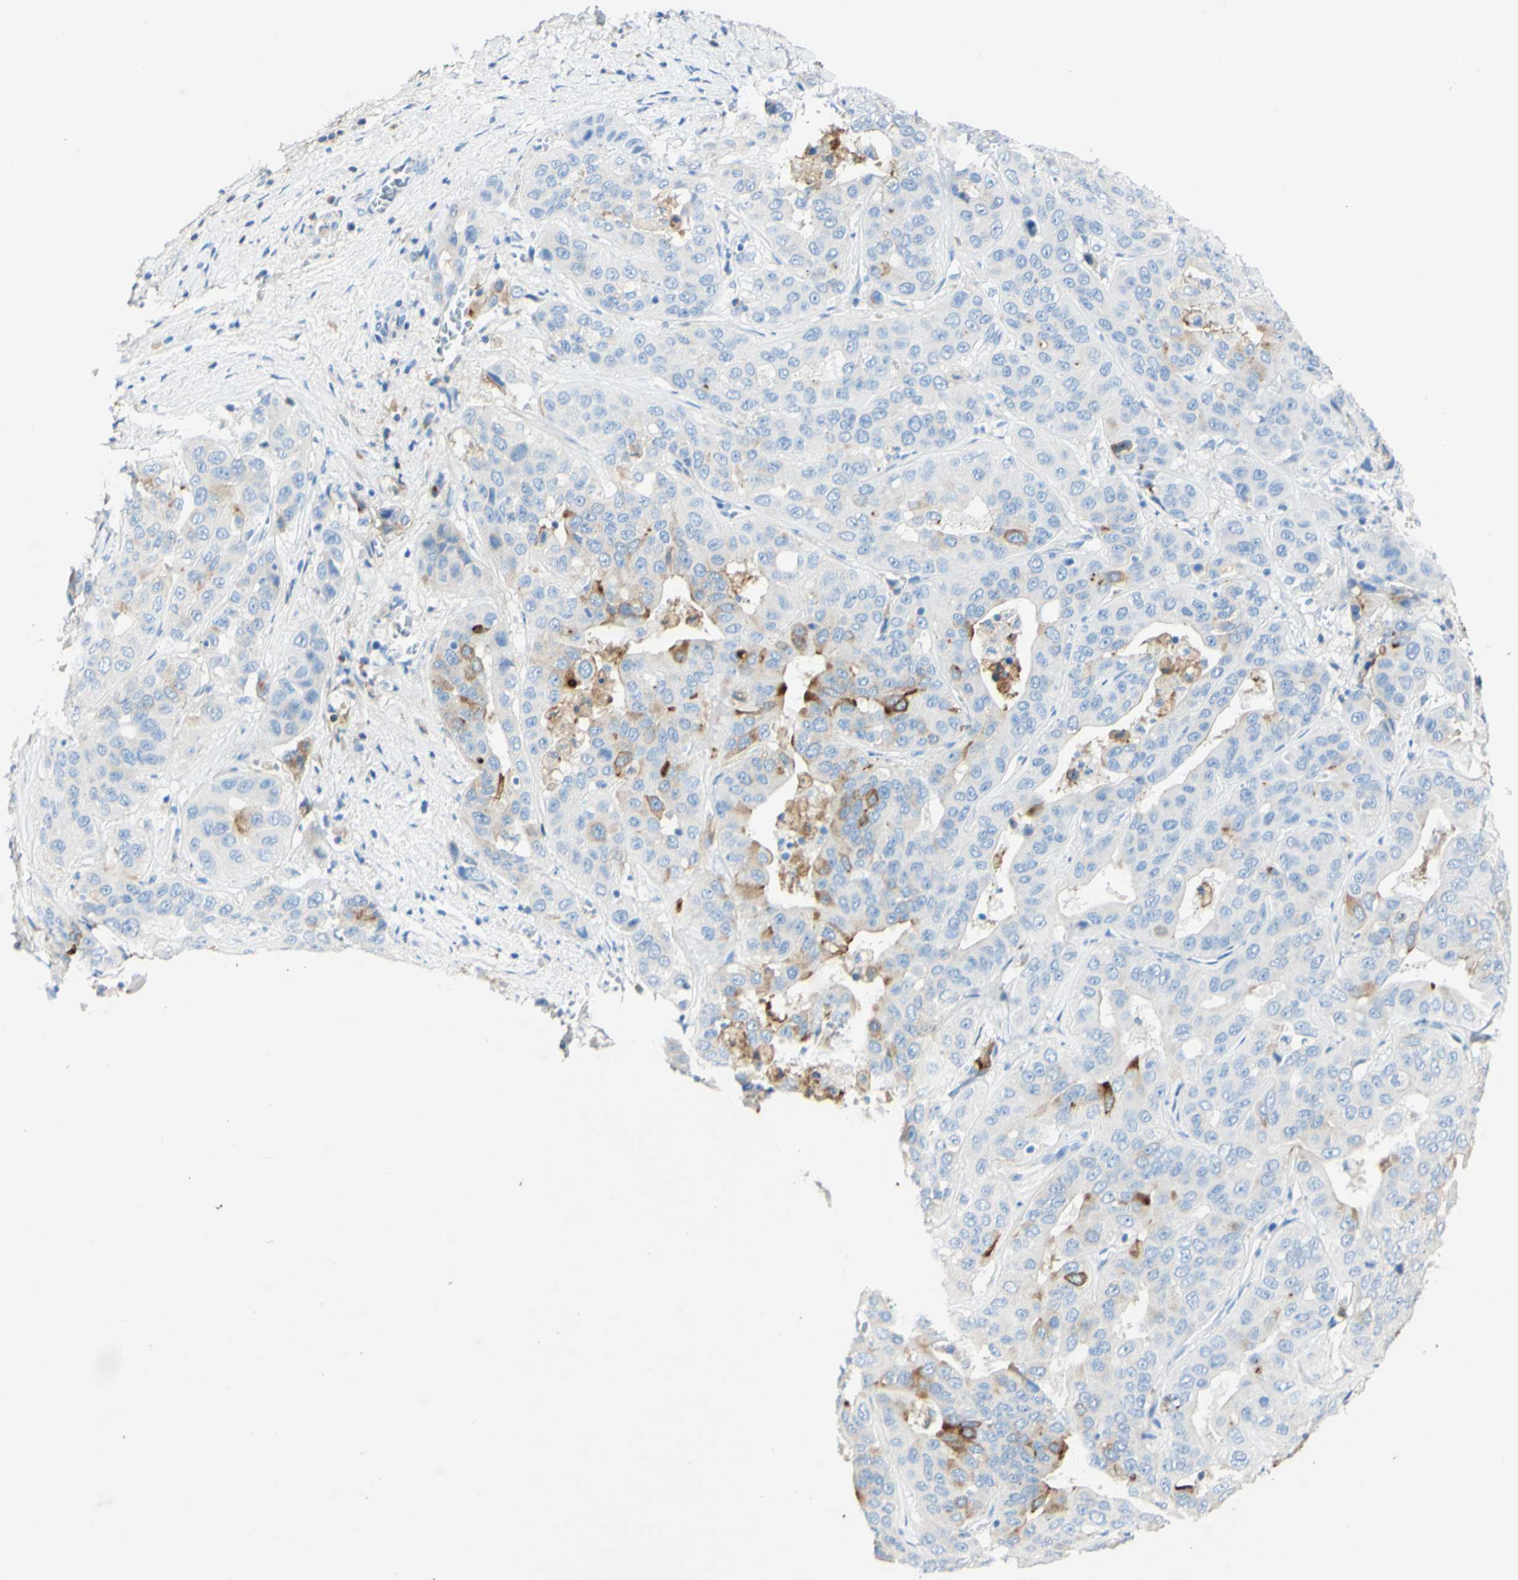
{"staining": {"intensity": "moderate", "quantity": "<25%", "location": "cytoplasmic/membranous"}, "tissue": "liver cancer", "cell_type": "Tumor cells", "image_type": "cancer", "snomed": [{"axis": "morphology", "description": "Cholangiocarcinoma"}, {"axis": "topography", "description": "Liver"}], "caption": "DAB immunohistochemical staining of human liver cancer (cholangiocarcinoma) demonstrates moderate cytoplasmic/membranous protein positivity in about <25% of tumor cells. (DAB = brown stain, brightfield microscopy at high magnification).", "gene": "PIGR", "patient": {"sex": "female", "age": 52}}